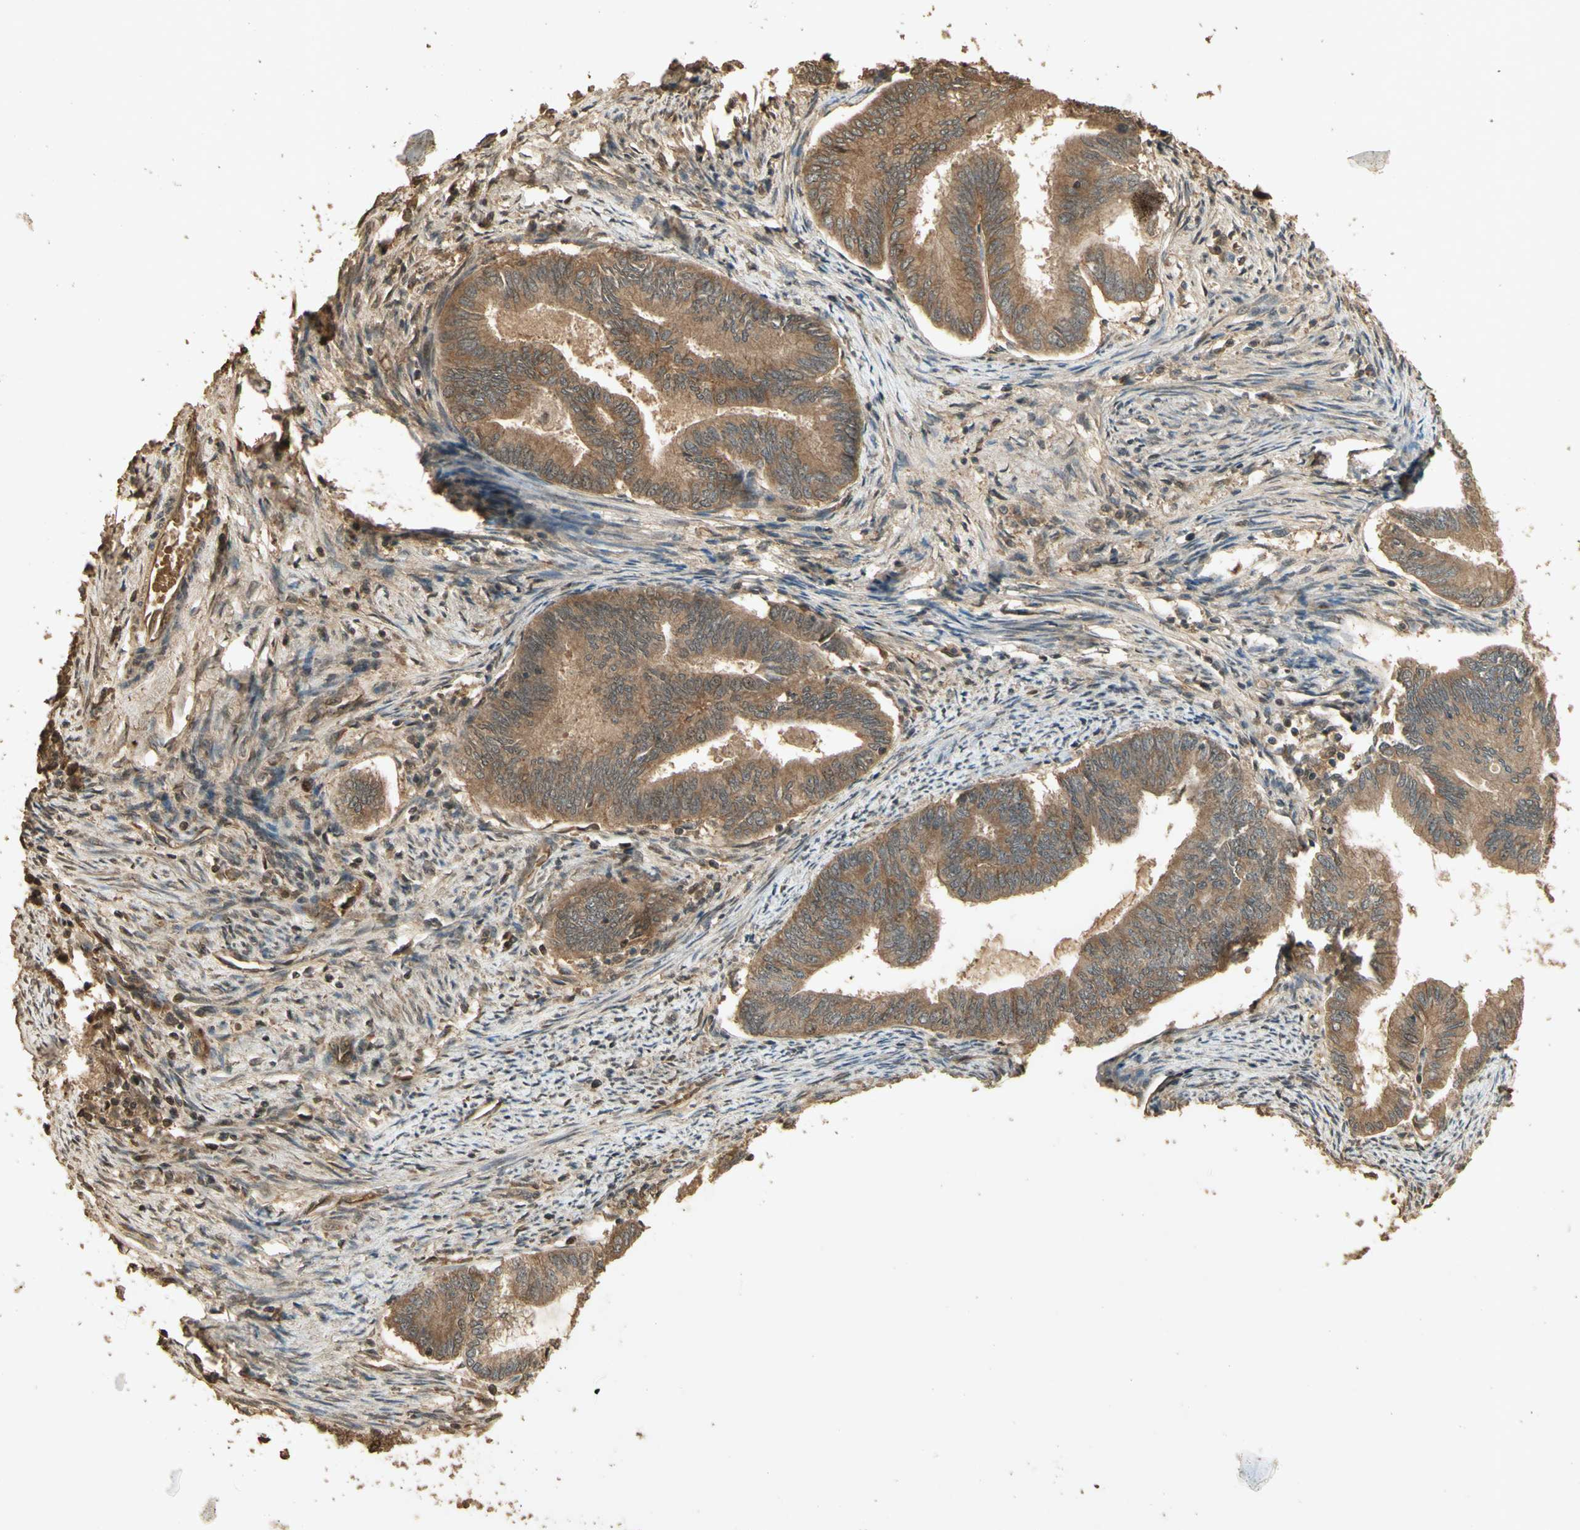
{"staining": {"intensity": "moderate", "quantity": ">75%", "location": "cytoplasmic/membranous"}, "tissue": "endometrial cancer", "cell_type": "Tumor cells", "image_type": "cancer", "snomed": [{"axis": "morphology", "description": "Adenocarcinoma, NOS"}, {"axis": "topography", "description": "Endometrium"}], "caption": "Human endometrial cancer stained for a protein (brown) shows moderate cytoplasmic/membranous positive staining in about >75% of tumor cells.", "gene": "SMAD9", "patient": {"sex": "female", "age": 86}}